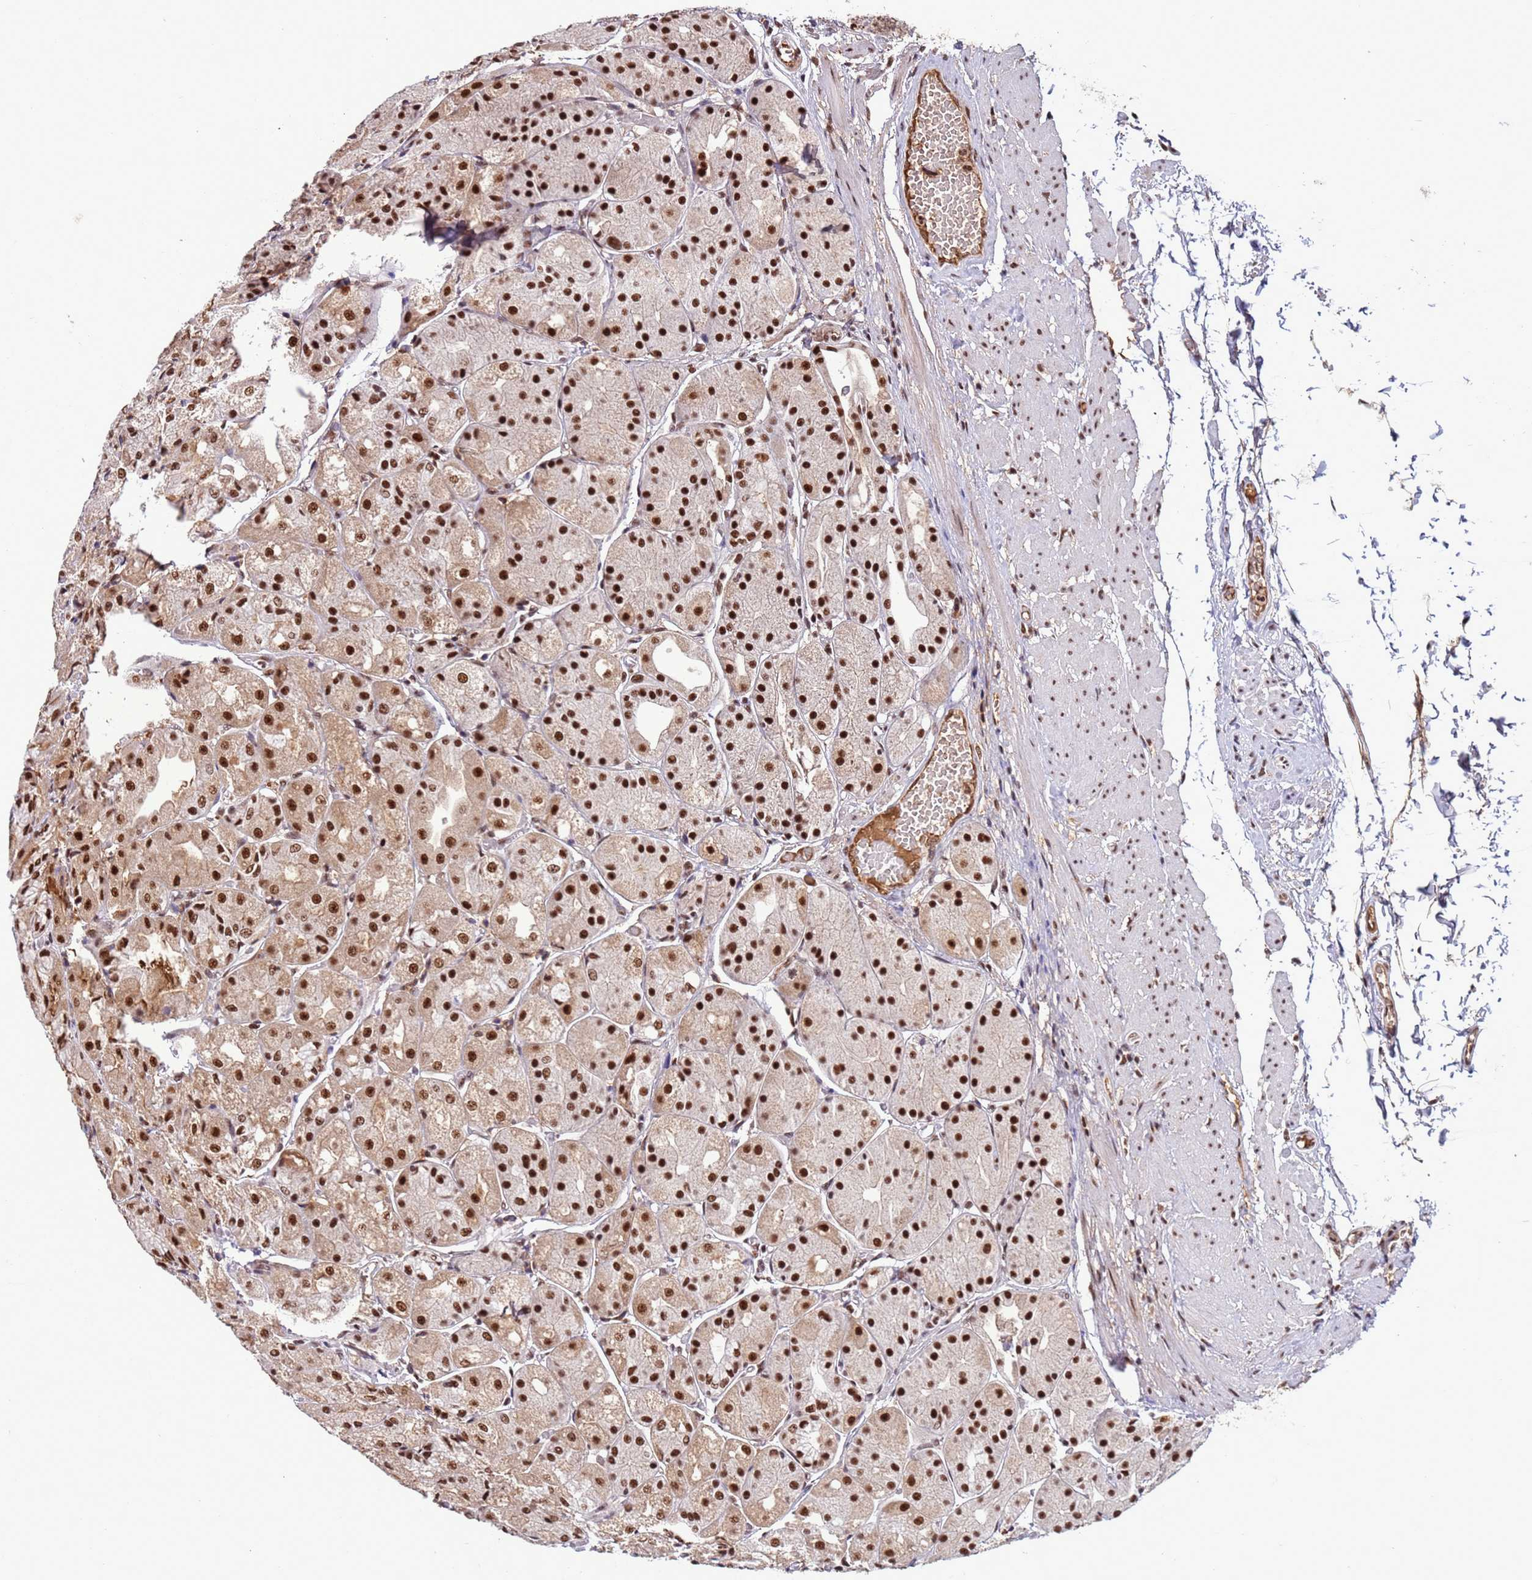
{"staining": {"intensity": "strong", "quantity": ">75%", "location": "nuclear"}, "tissue": "stomach", "cell_type": "Glandular cells", "image_type": "normal", "snomed": [{"axis": "morphology", "description": "Normal tissue, NOS"}, {"axis": "topography", "description": "Stomach, upper"}], "caption": "Stomach stained with immunohistochemistry reveals strong nuclear expression in about >75% of glandular cells.", "gene": "SRRT", "patient": {"sex": "male", "age": 72}}